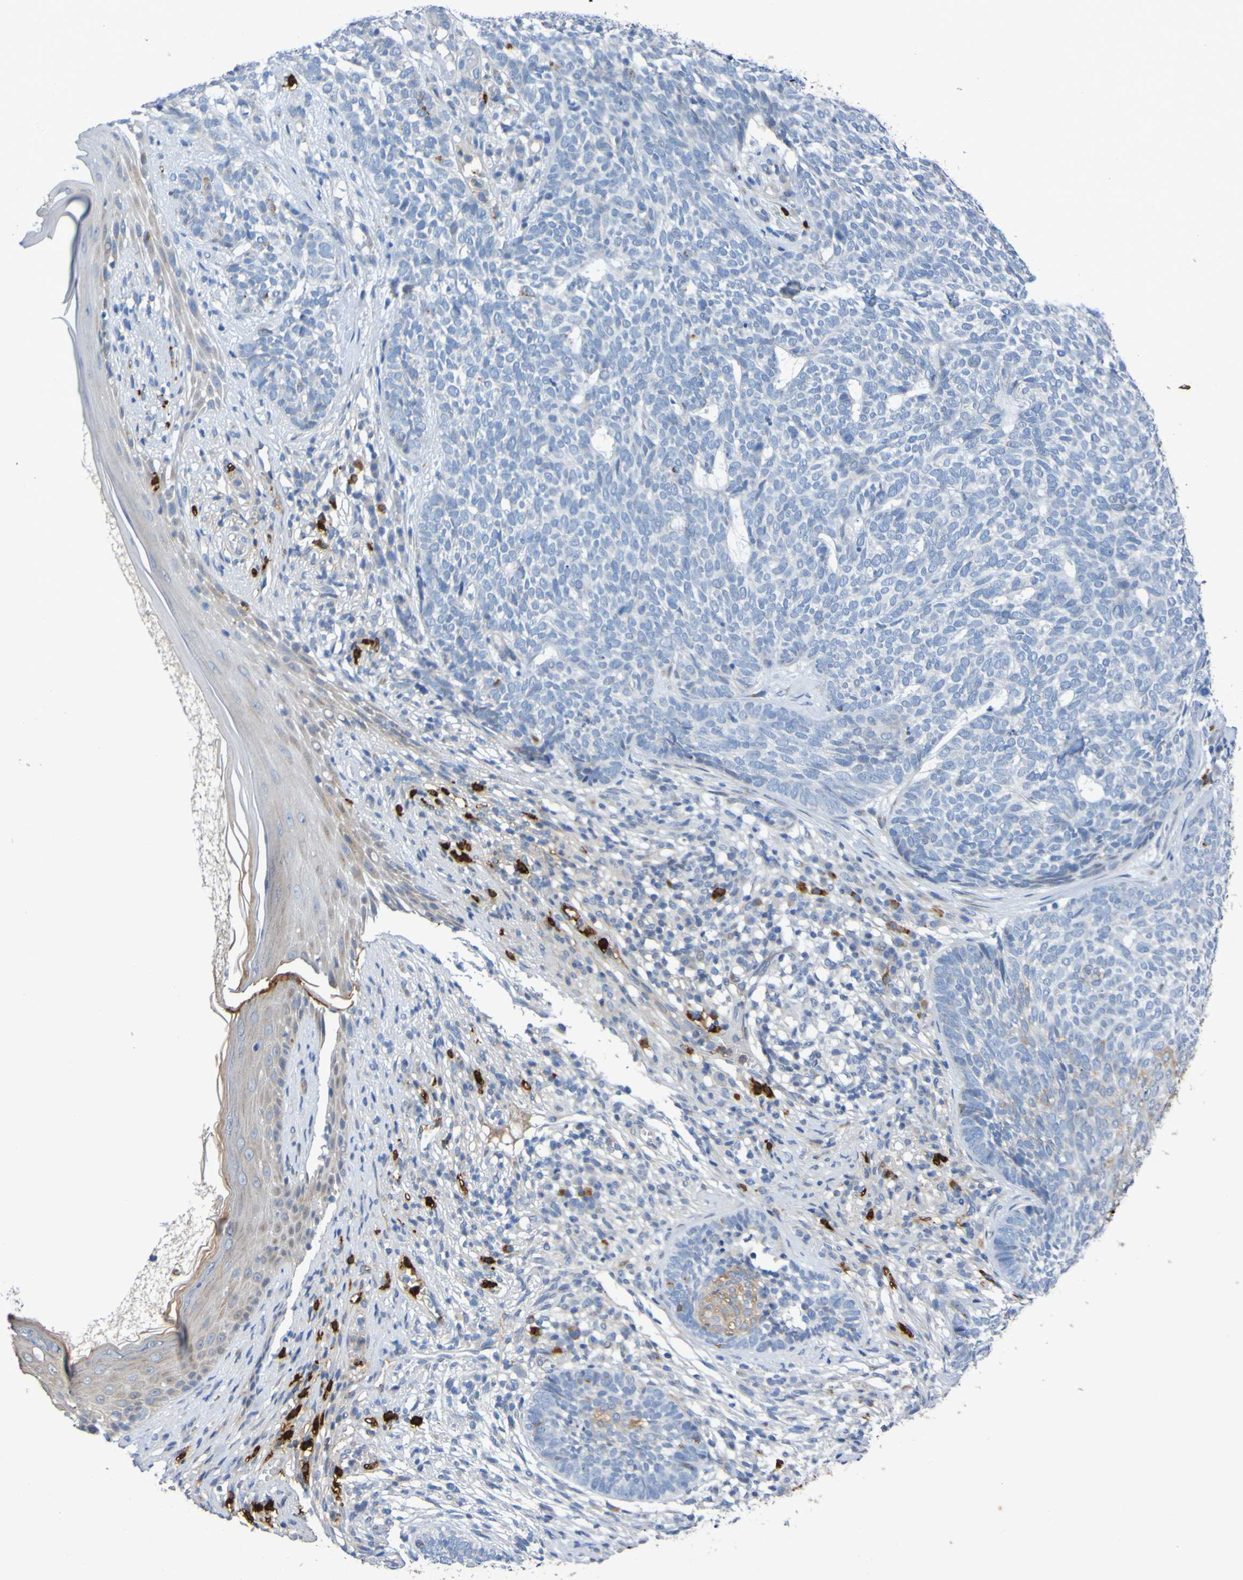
{"staining": {"intensity": "weak", "quantity": "<25%", "location": "cytoplasmic/membranous"}, "tissue": "skin cancer", "cell_type": "Tumor cells", "image_type": "cancer", "snomed": [{"axis": "morphology", "description": "Basal cell carcinoma"}, {"axis": "topography", "description": "Skin"}], "caption": "Tumor cells are negative for brown protein staining in skin cancer.", "gene": "C11orf24", "patient": {"sex": "female", "age": 84}}